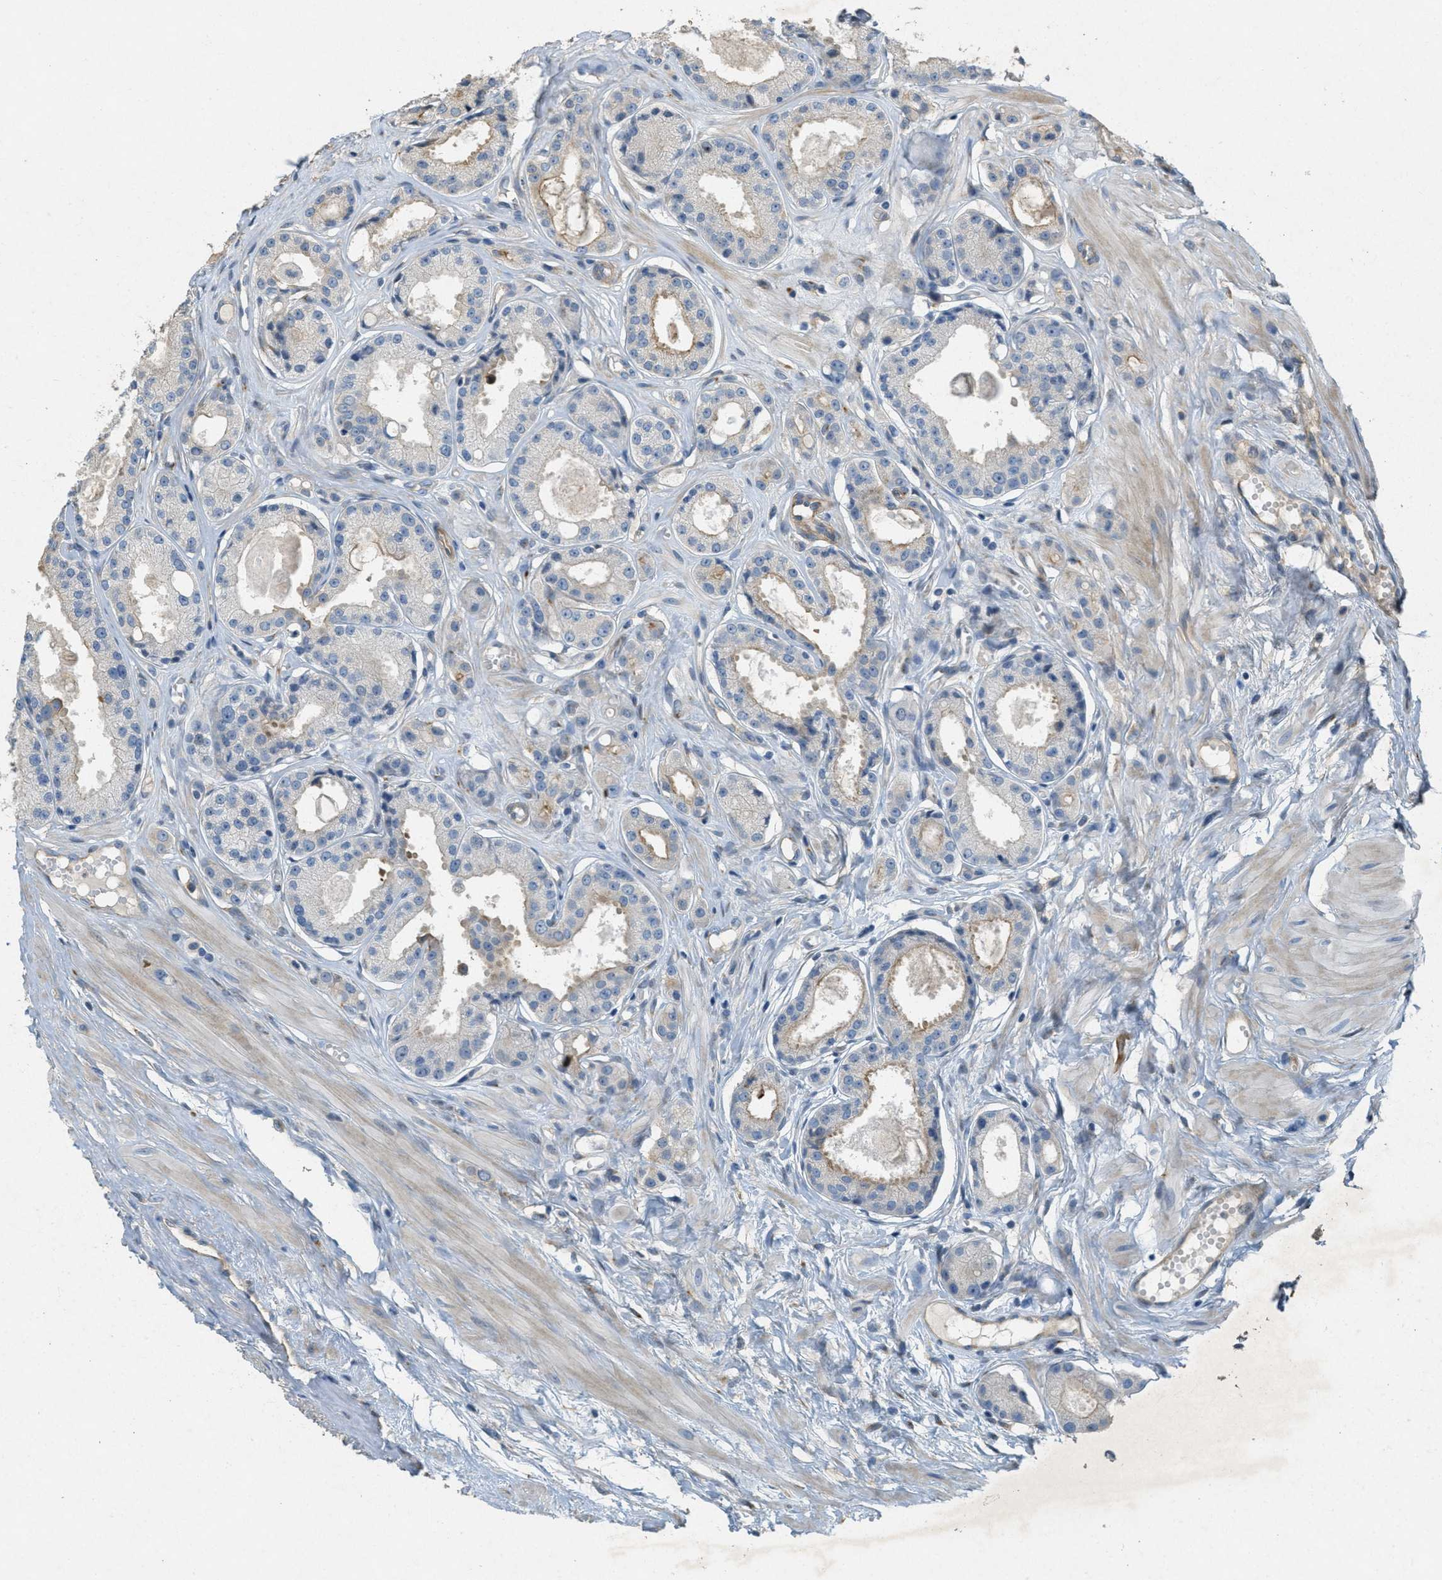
{"staining": {"intensity": "weak", "quantity": "<25%", "location": "cytoplasmic/membranous"}, "tissue": "prostate cancer", "cell_type": "Tumor cells", "image_type": "cancer", "snomed": [{"axis": "morphology", "description": "Adenocarcinoma, Low grade"}, {"axis": "topography", "description": "Prostate"}], "caption": "Immunohistochemistry (IHC) of human prostate cancer exhibits no positivity in tumor cells.", "gene": "ADCY5", "patient": {"sex": "male", "age": 57}}